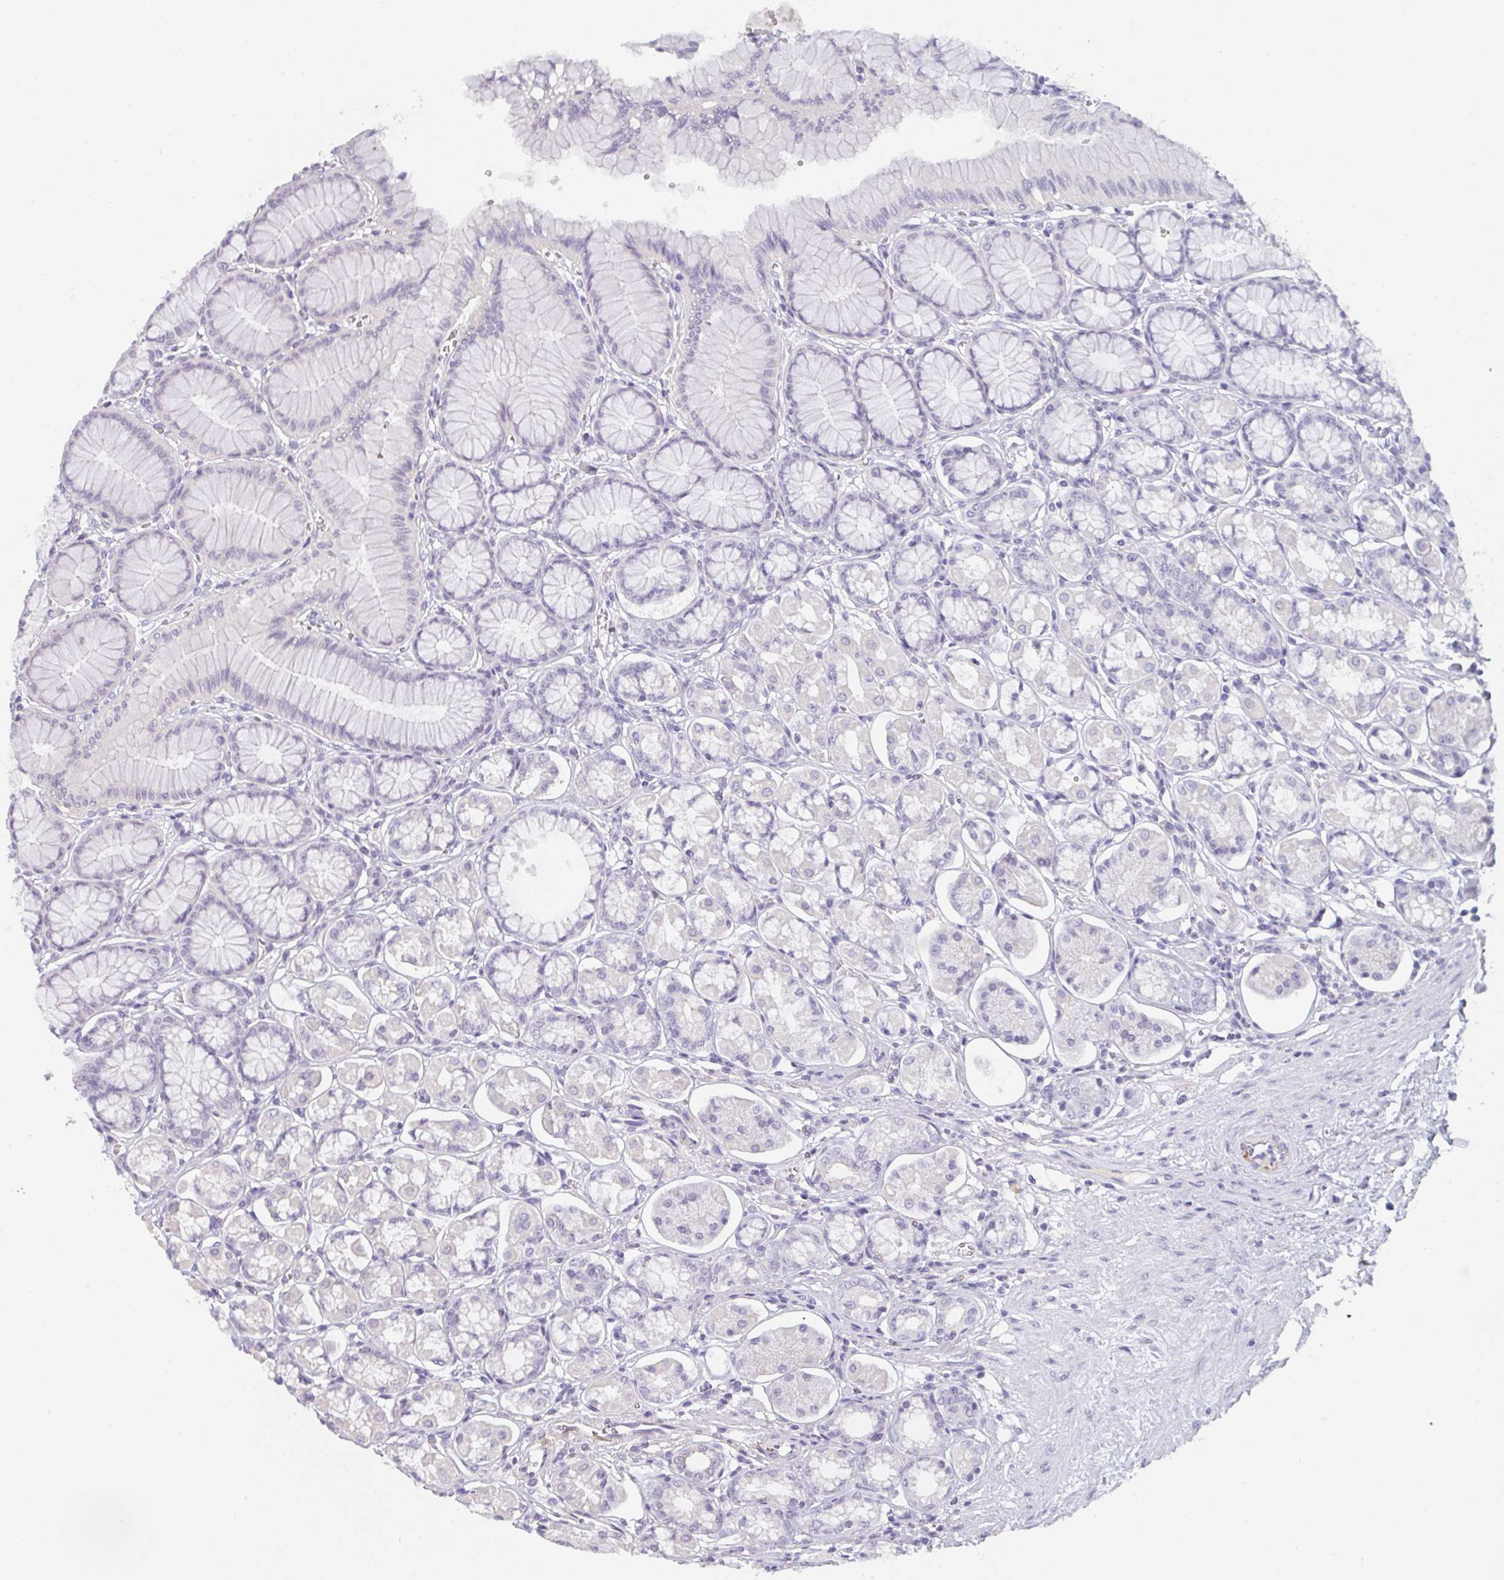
{"staining": {"intensity": "negative", "quantity": "none", "location": "none"}, "tissue": "stomach", "cell_type": "Glandular cells", "image_type": "normal", "snomed": [{"axis": "morphology", "description": "Normal tissue, NOS"}, {"axis": "topography", "description": "Stomach"}, {"axis": "topography", "description": "Stomach, lower"}], "caption": "IHC photomicrograph of normal stomach stained for a protein (brown), which demonstrates no positivity in glandular cells.", "gene": "C1QTNF8", "patient": {"sex": "male", "age": 76}}